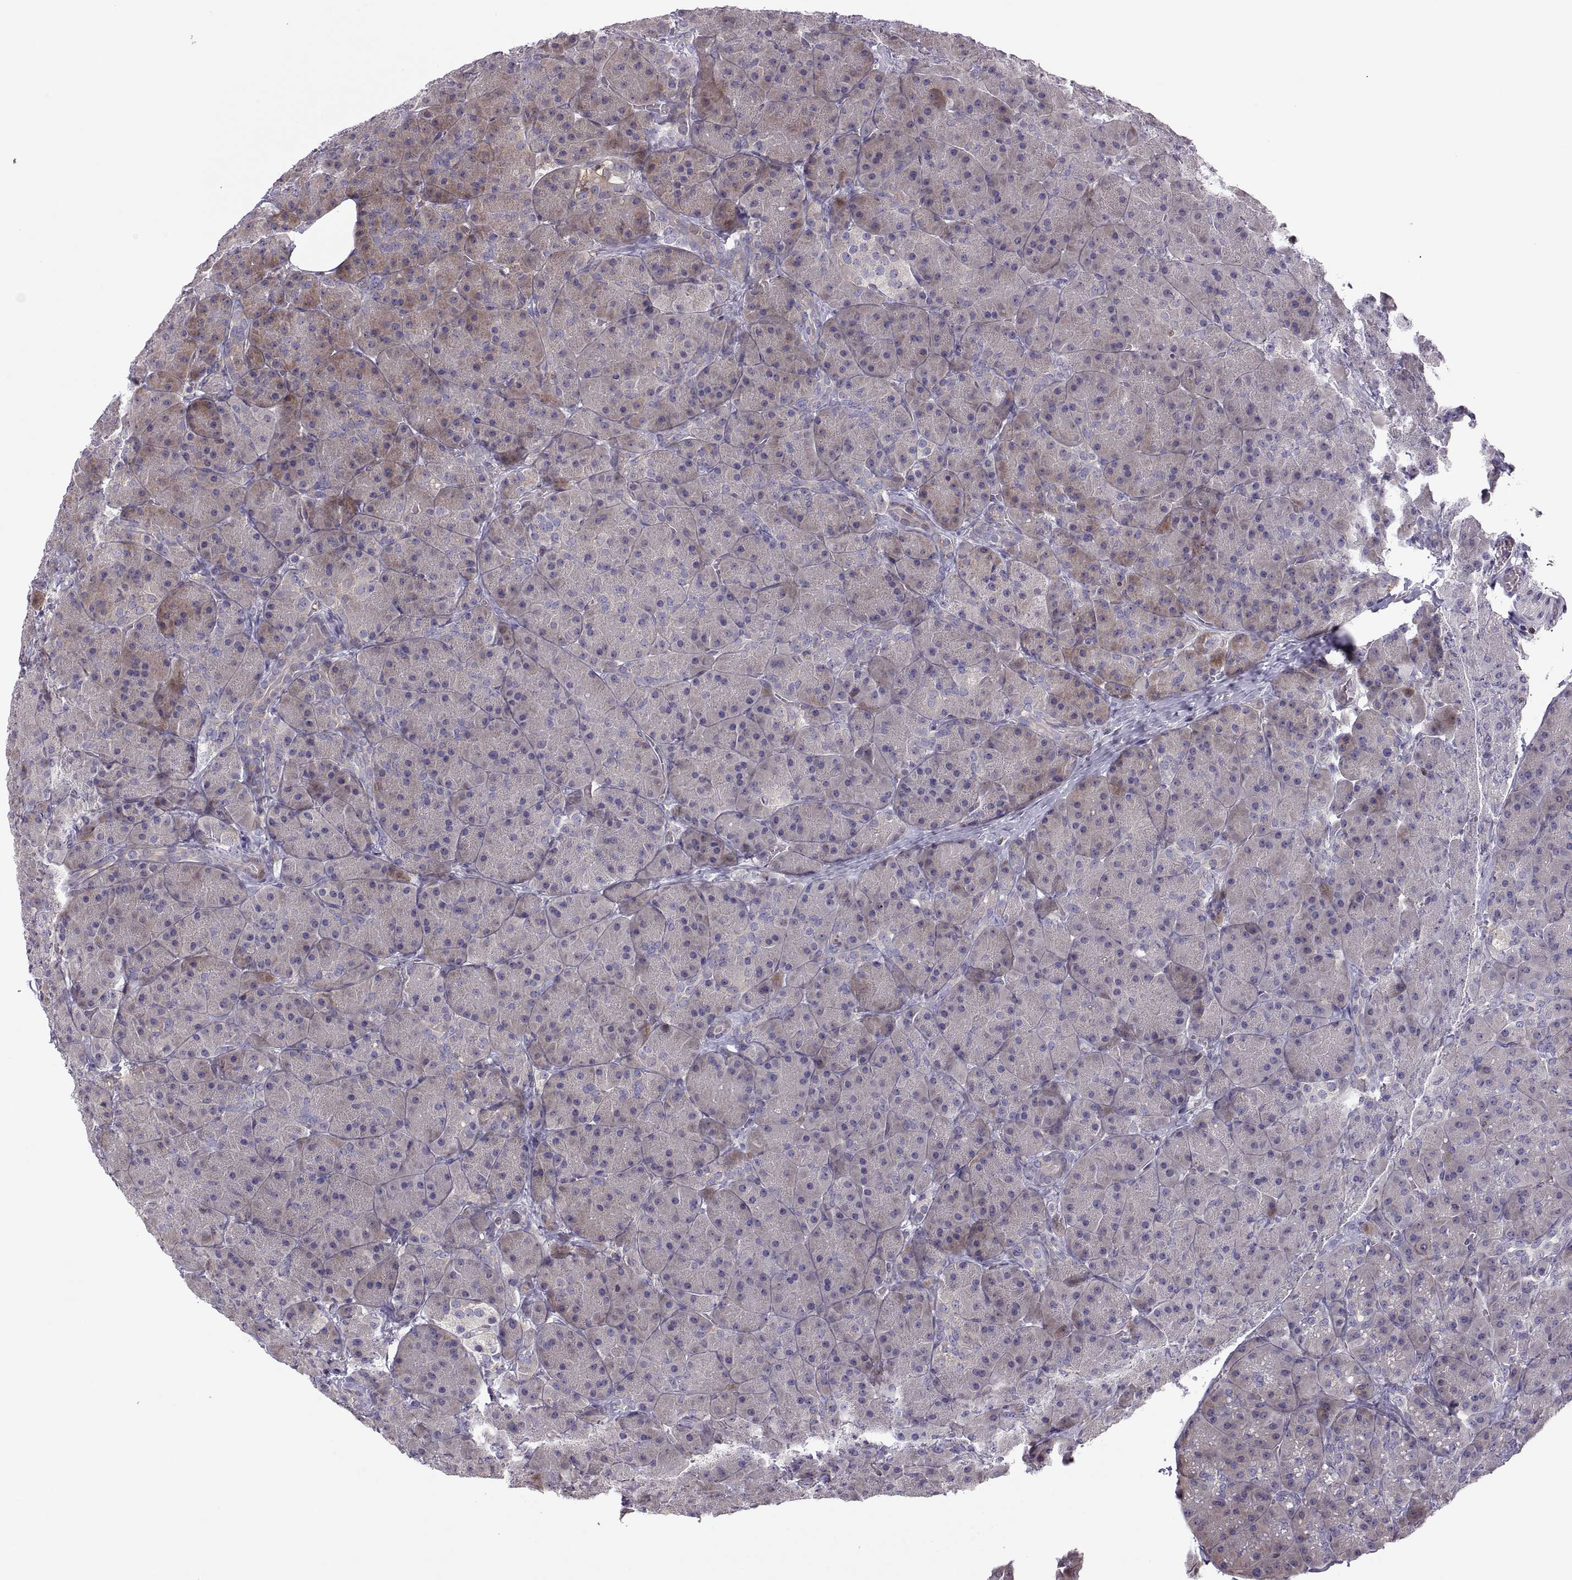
{"staining": {"intensity": "moderate", "quantity": "<25%", "location": "cytoplasmic/membranous"}, "tissue": "pancreas", "cell_type": "Exocrine glandular cells", "image_type": "normal", "snomed": [{"axis": "morphology", "description": "Normal tissue, NOS"}, {"axis": "topography", "description": "Pancreas"}], "caption": "Immunohistochemistry (DAB) staining of normal pancreas demonstrates moderate cytoplasmic/membranous protein positivity in approximately <25% of exocrine glandular cells.", "gene": "SPATA32", "patient": {"sex": "male", "age": 57}}